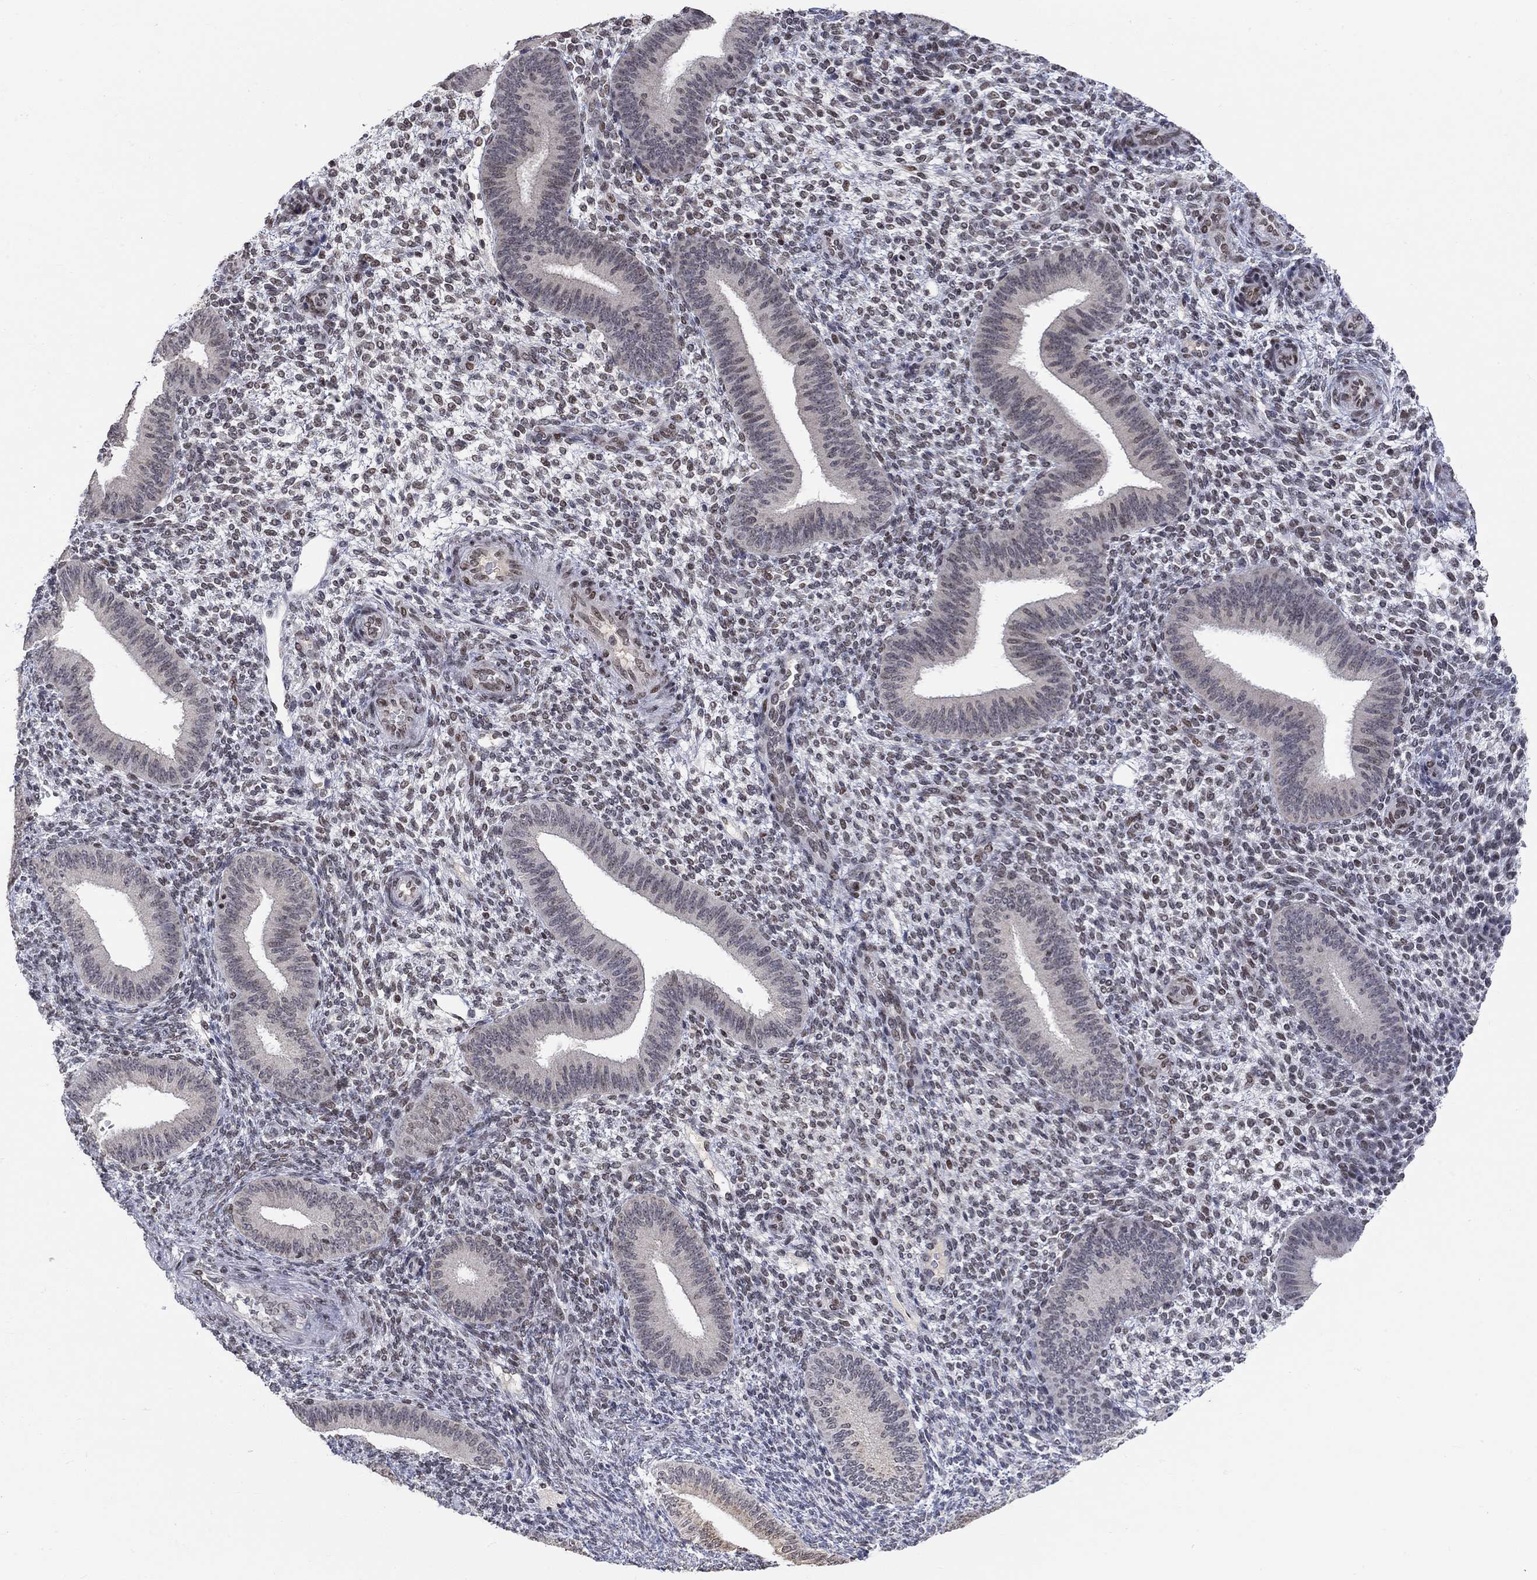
{"staining": {"intensity": "moderate", "quantity": ">75%", "location": "nuclear"}, "tissue": "endometrium", "cell_type": "Cells in endometrial stroma", "image_type": "normal", "snomed": [{"axis": "morphology", "description": "Normal tissue, NOS"}, {"axis": "topography", "description": "Endometrium"}], "caption": "Immunohistochemistry (IHC) photomicrograph of unremarkable endometrium: human endometrium stained using immunohistochemistry demonstrates medium levels of moderate protein expression localized specifically in the nuclear of cells in endometrial stroma, appearing as a nuclear brown color.", "gene": "KLF12", "patient": {"sex": "female", "age": 39}}